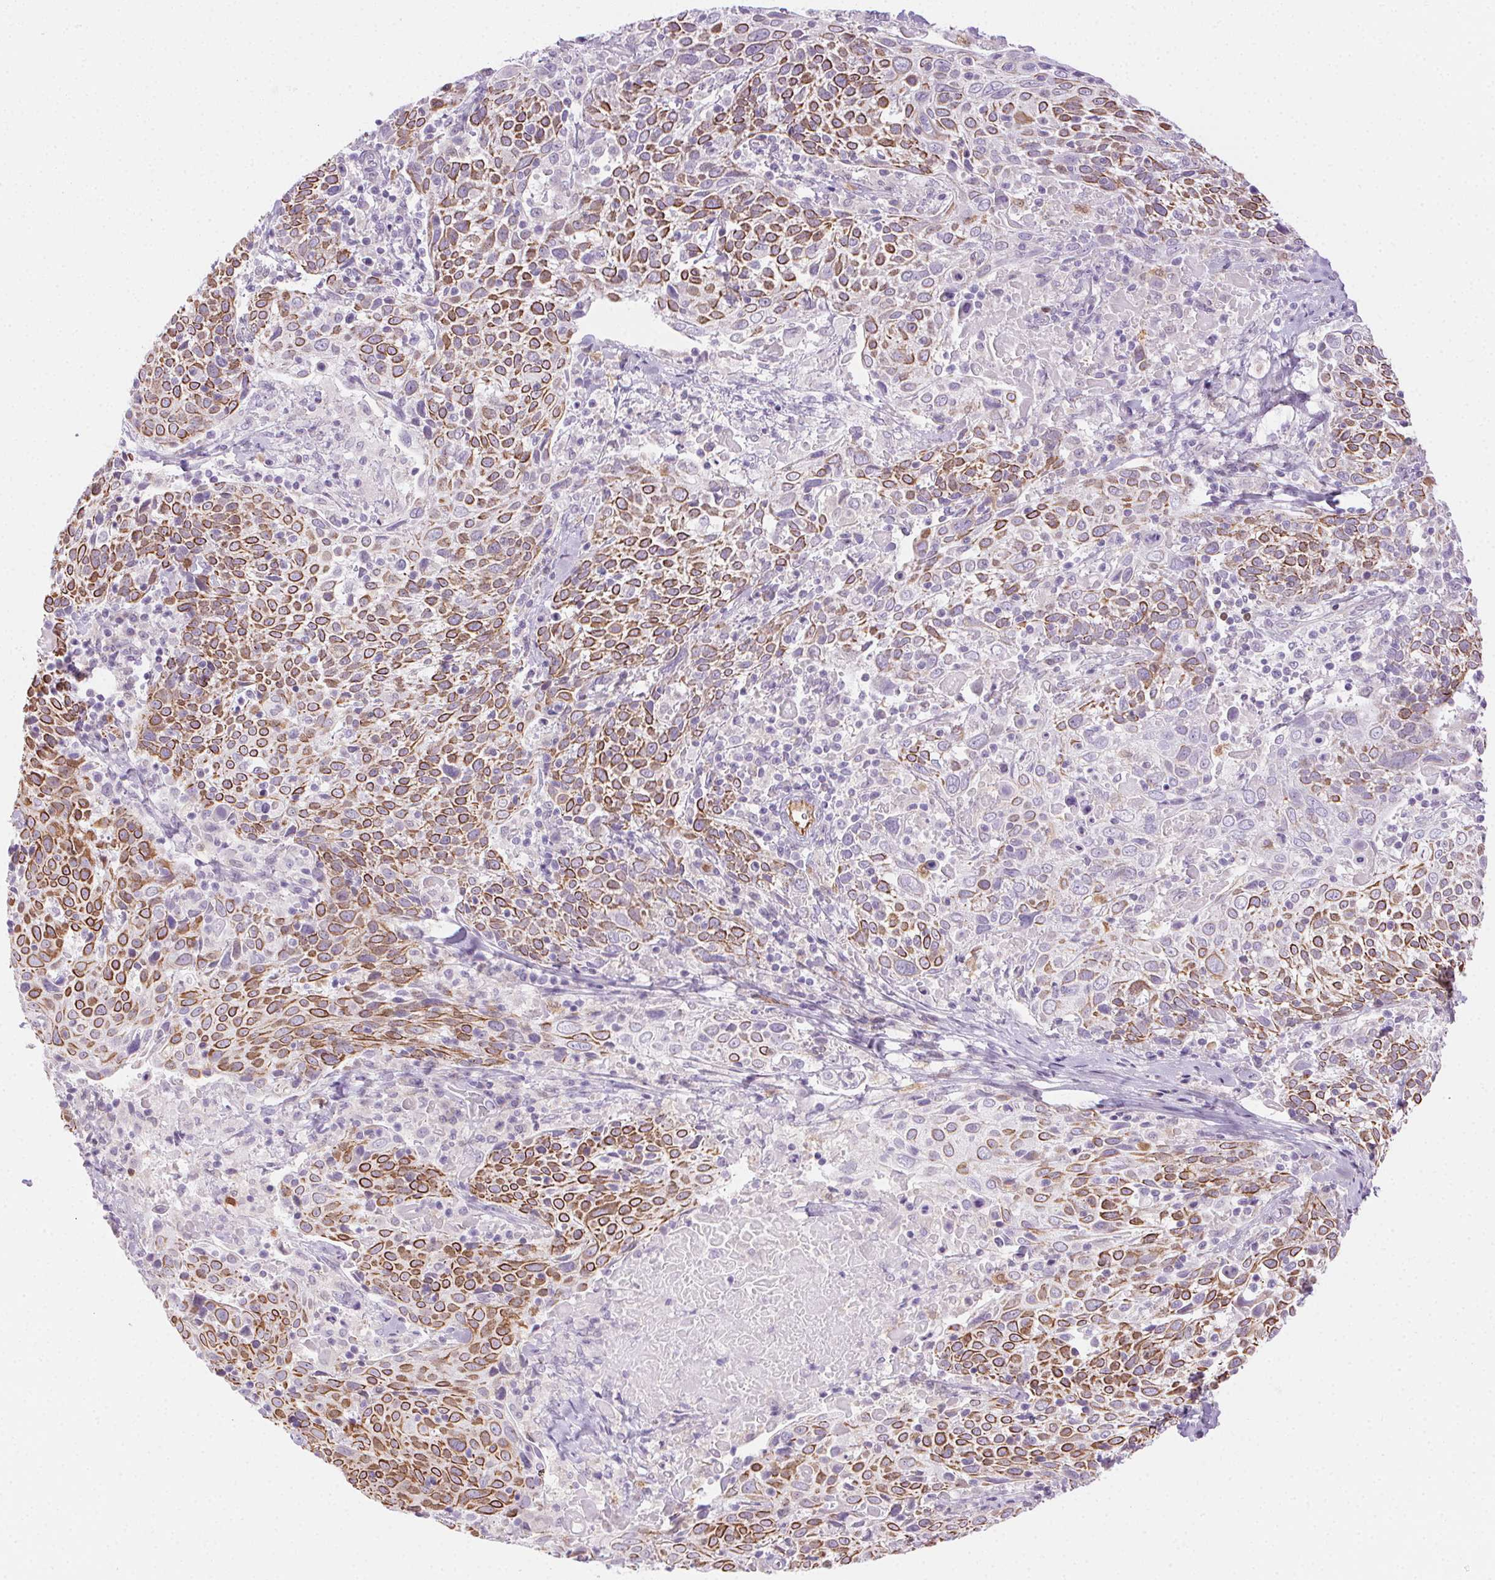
{"staining": {"intensity": "strong", "quantity": "25%-75%", "location": "cytoplasmic/membranous"}, "tissue": "cervical cancer", "cell_type": "Tumor cells", "image_type": "cancer", "snomed": [{"axis": "morphology", "description": "Squamous cell carcinoma, NOS"}, {"axis": "topography", "description": "Cervix"}], "caption": "Immunohistochemical staining of cervical cancer (squamous cell carcinoma) exhibits high levels of strong cytoplasmic/membranous staining in about 25%-75% of tumor cells.", "gene": "TMEM45A", "patient": {"sex": "female", "age": 61}}